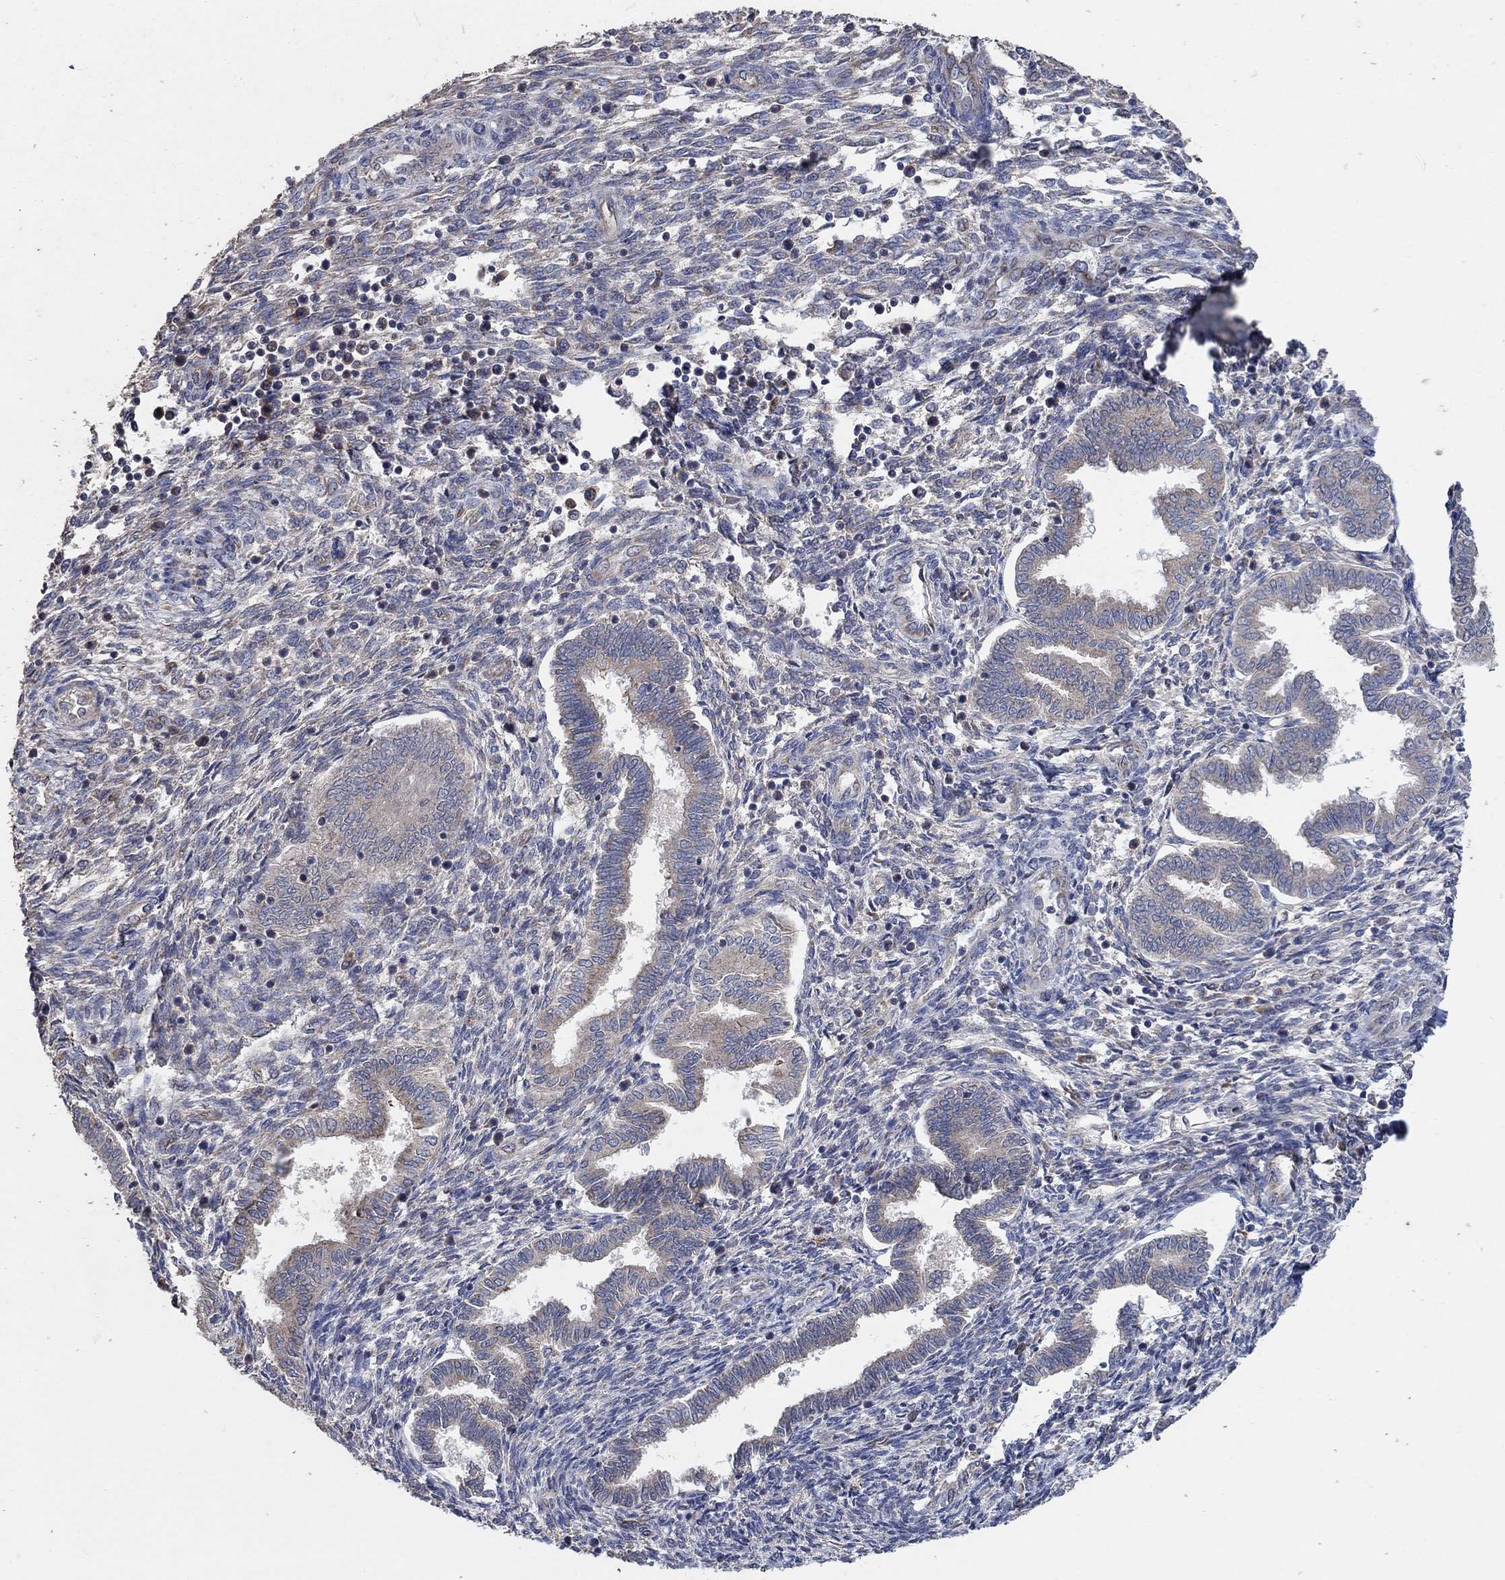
{"staining": {"intensity": "negative", "quantity": "none", "location": "none"}, "tissue": "endometrium", "cell_type": "Cells in endometrial stroma", "image_type": "normal", "snomed": [{"axis": "morphology", "description": "Normal tissue, NOS"}, {"axis": "topography", "description": "Endometrium"}], "caption": "Immunohistochemistry of unremarkable human endometrium demonstrates no positivity in cells in endometrial stroma.", "gene": "NCEH1", "patient": {"sex": "female", "age": 42}}